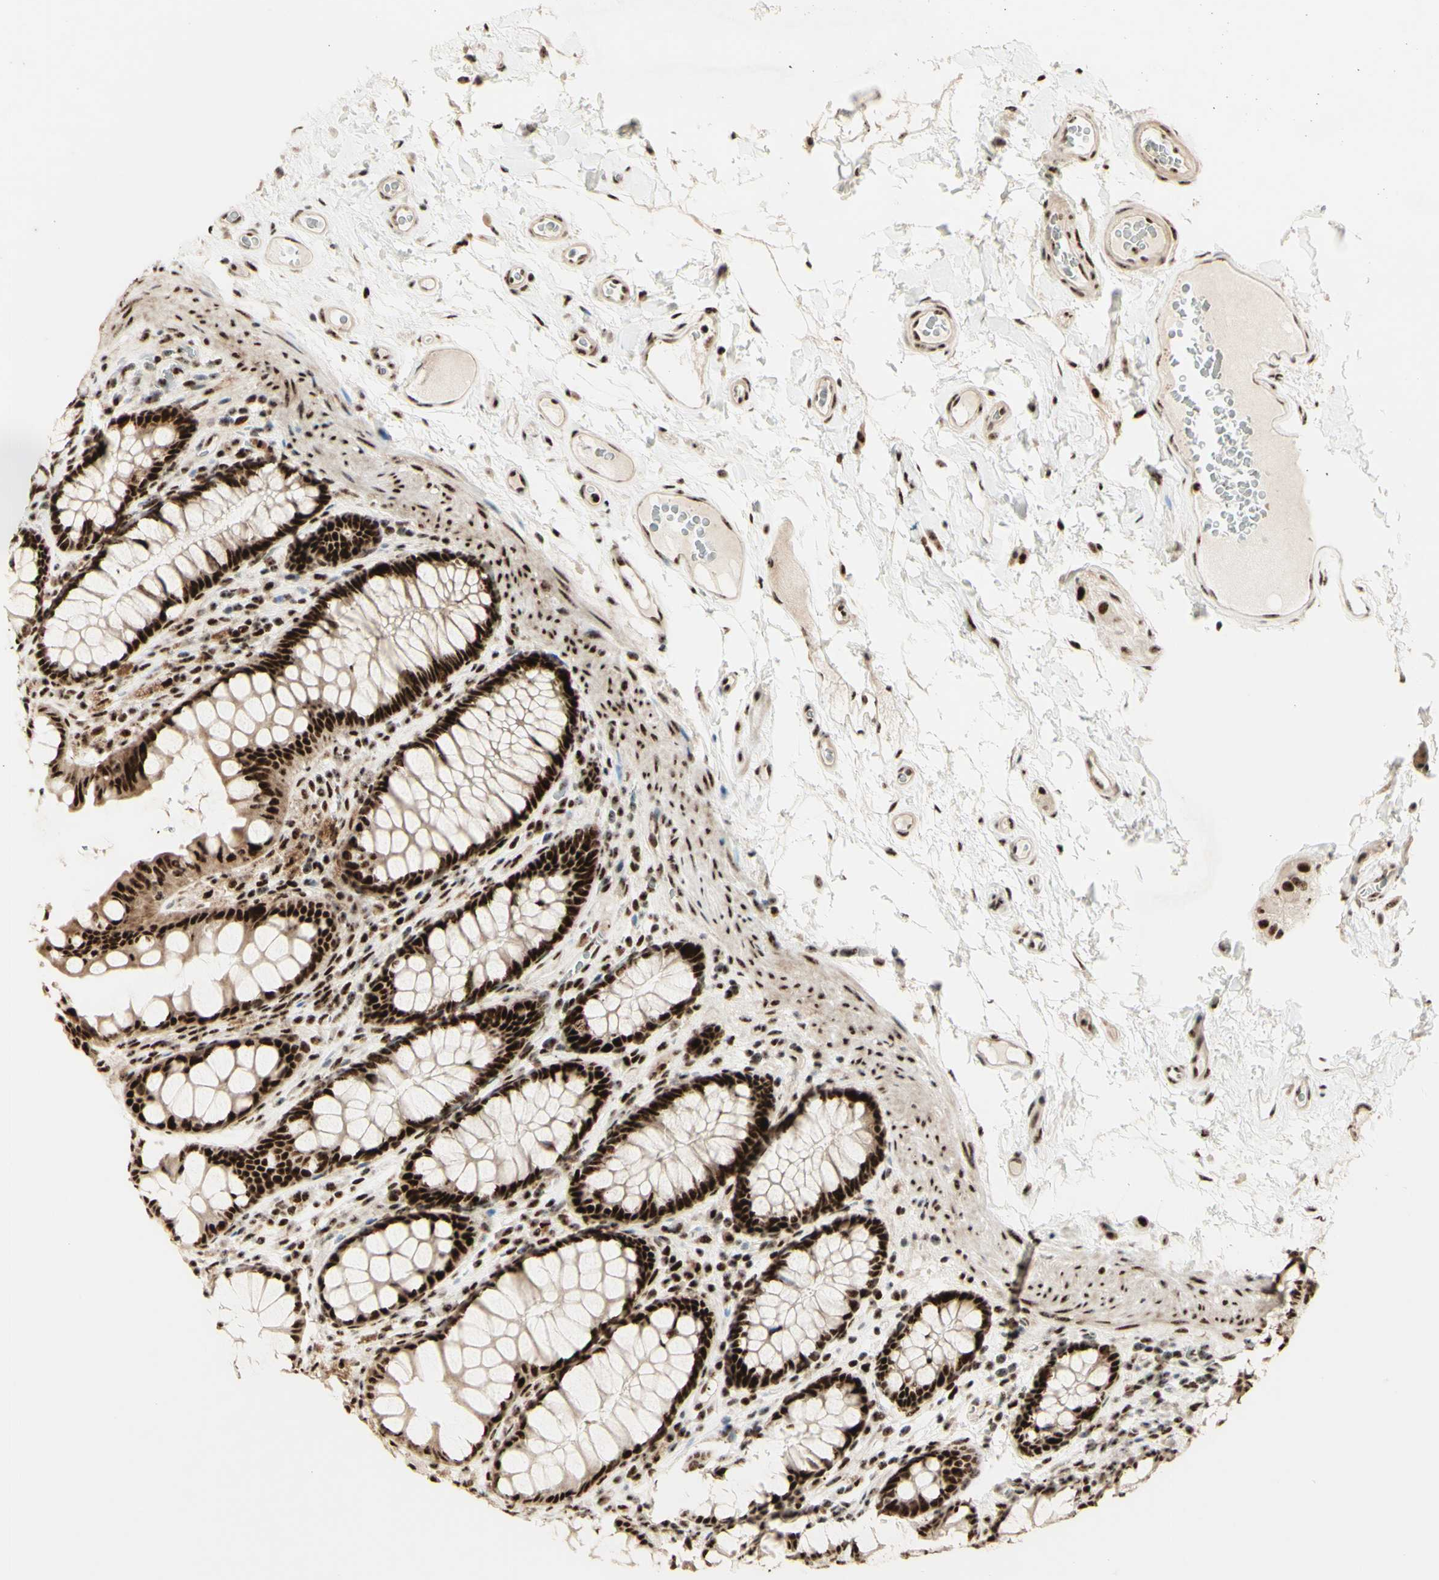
{"staining": {"intensity": "strong", "quantity": ">75%", "location": "nuclear"}, "tissue": "colon", "cell_type": "Endothelial cells", "image_type": "normal", "snomed": [{"axis": "morphology", "description": "Normal tissue, NOS"}, {"axis": "topography", "description": "Colon"}], "caption": "A high amount of strong nuclear staining is appreciated in approximately >75% of endothelial cells in unremarkable colon. The protein is shown in brown color, while the nuclei are stained blue.", "gene": "DHX9", "patient": {"sex": "female", "age": 55}}